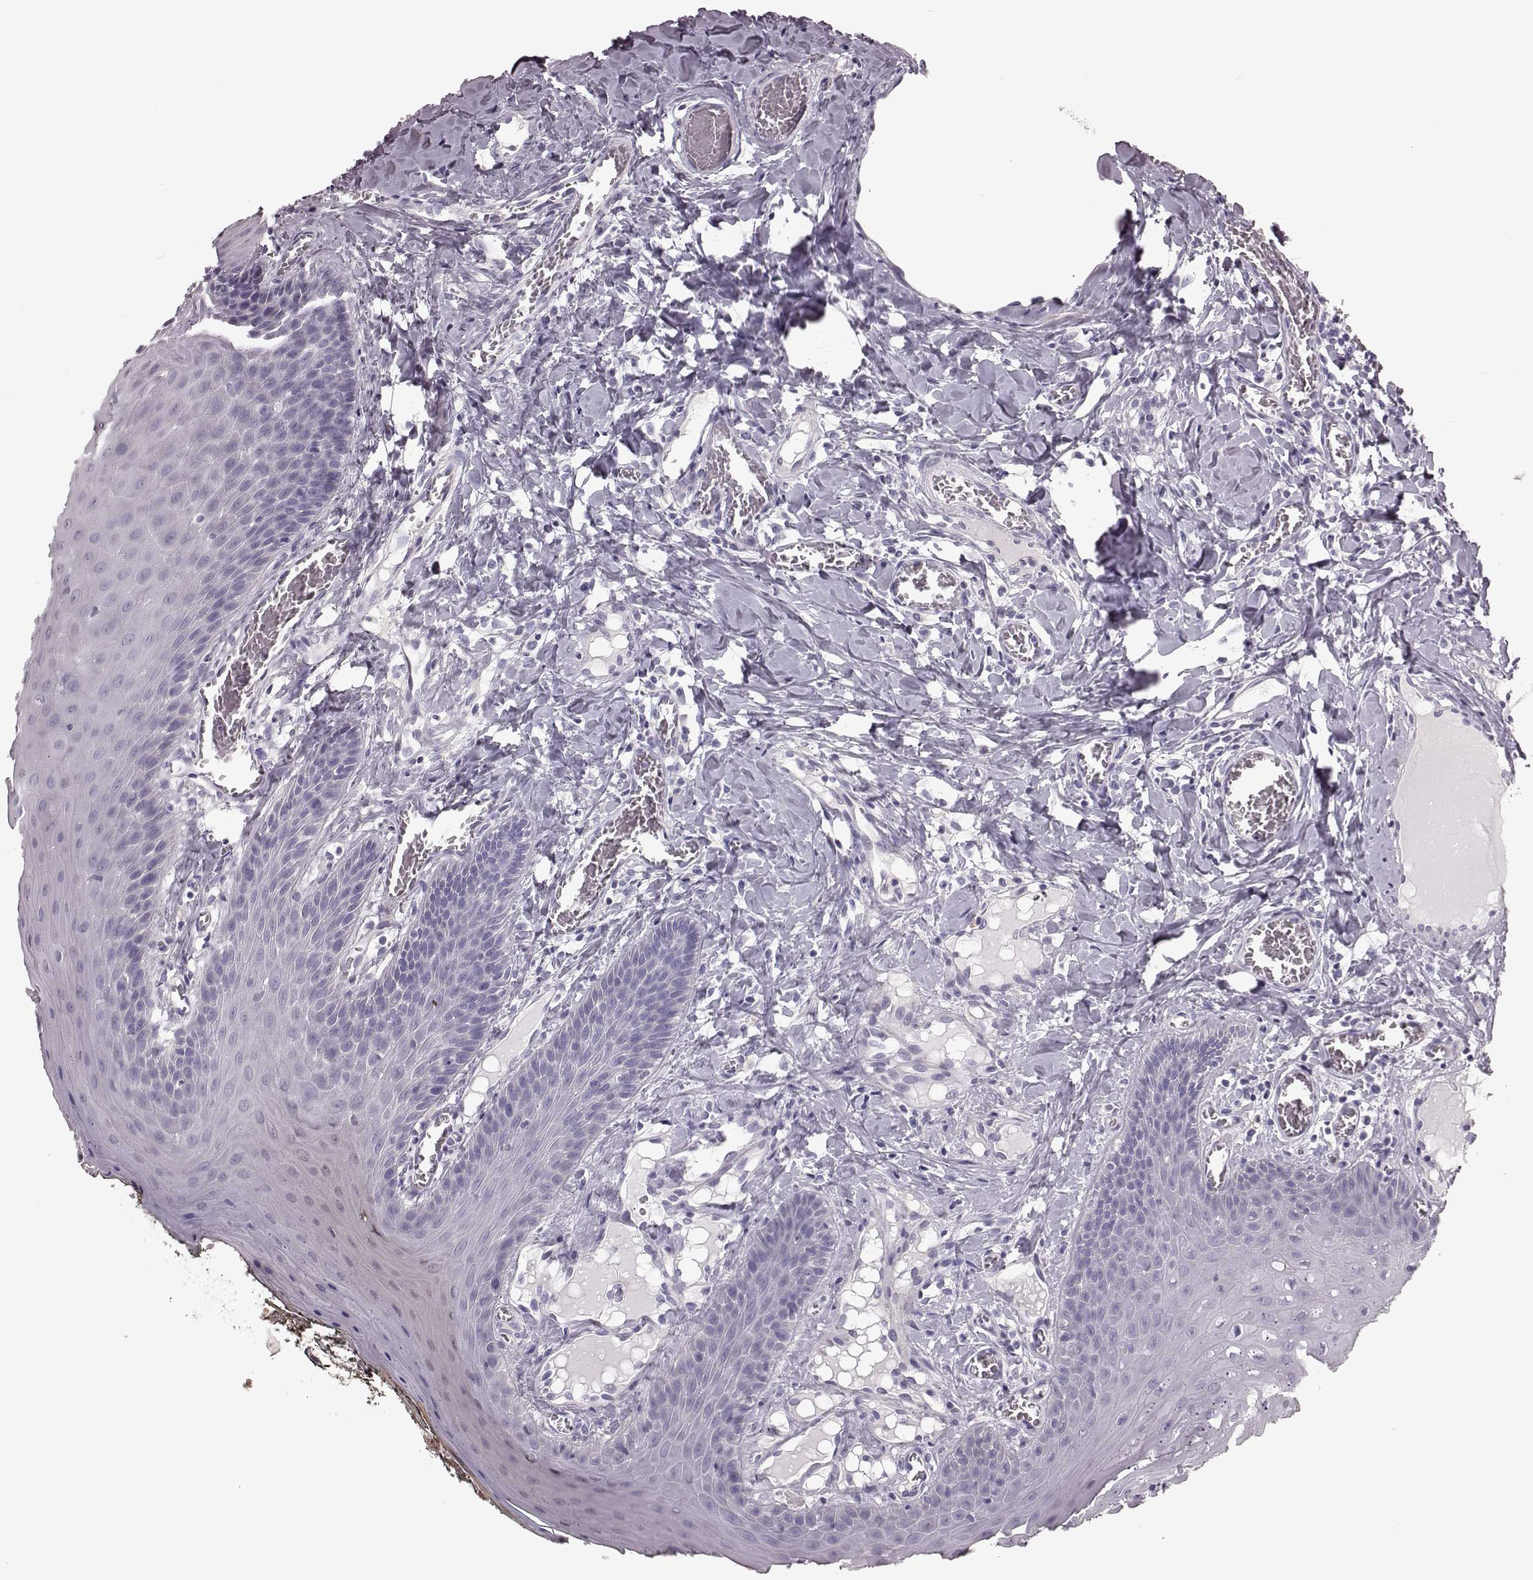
{"staining": {"intensity": "negative", "quantity": "none", "location": "none"}, "tissue": "oral mucosa", "cell_type": "Squamous epithelial cells", "image_type": "normal", "snomed": [{"axis": "morphology", "description": "Normal tissue, NOS"}, {"axis": "topography", "description": "Oral tissue"}], "caption": "Image shows no significant protein expression in squamous epithelial cells of benign oral mucosa. Brightfield microscopy of IHC stained with DAB (brown) and hematoxylin (blue), captured at high magnification.", "gene": "CRYBA2", "patient": {"sex": "male", "age": 9}}